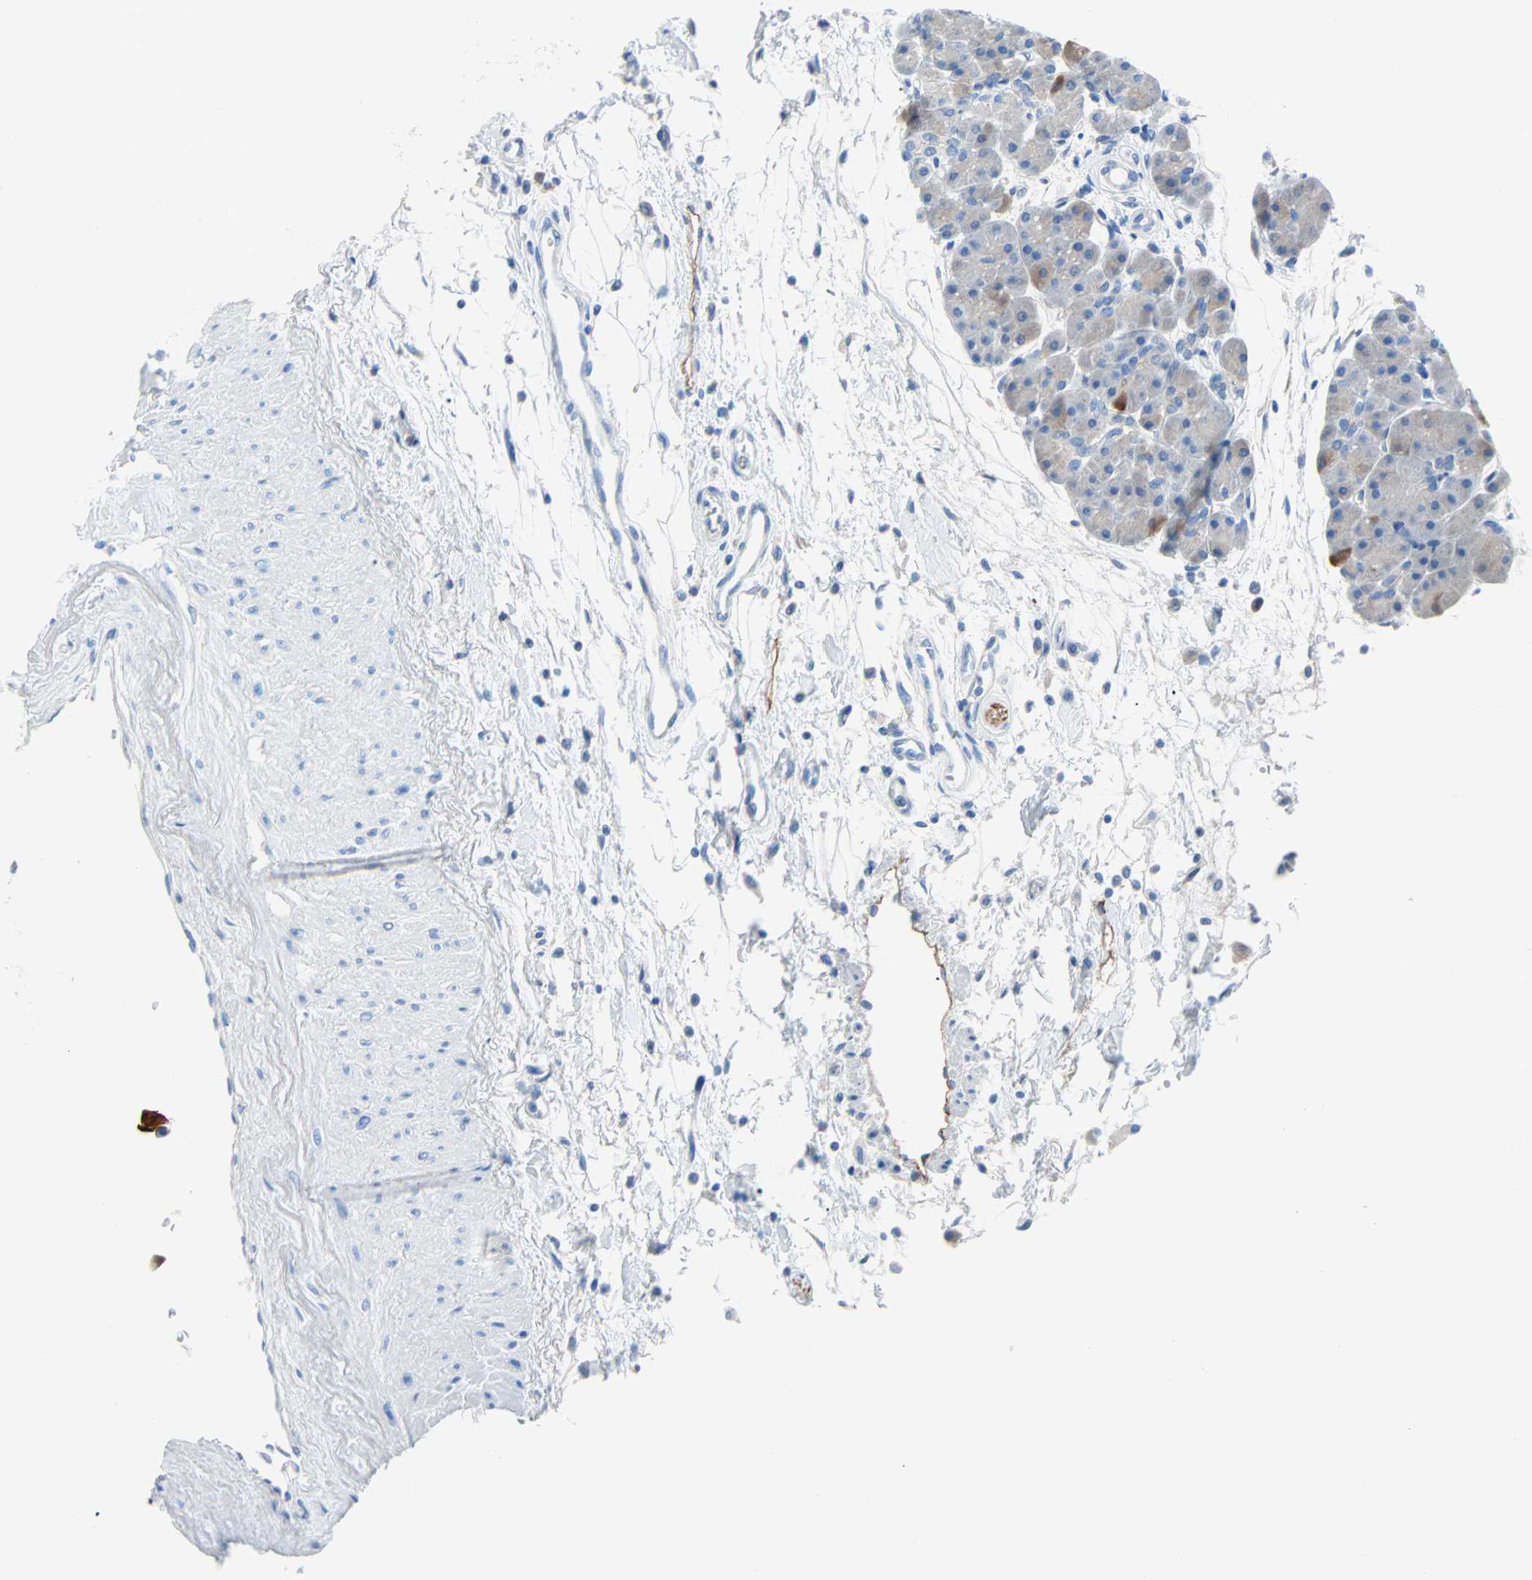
{"staining": {"intensity": "weak", "quantity": "<25%", "location": "cytoplasmic/membranous"}, "tissue": "pancreas", "cell_type": "Exocrine glandular cells", "image_type": "normal", "snomed": [{"axis": "morphology", "description": "Normal tissue, NOS"}, {"axis": "topography", "description": "Pancreas"}], "caption": "Image shows no protein positivity in exocrine glandular cells of unremarkable pancreas.", "gene": "PDPN", "patient": {"sex": "male", "age": 66}}